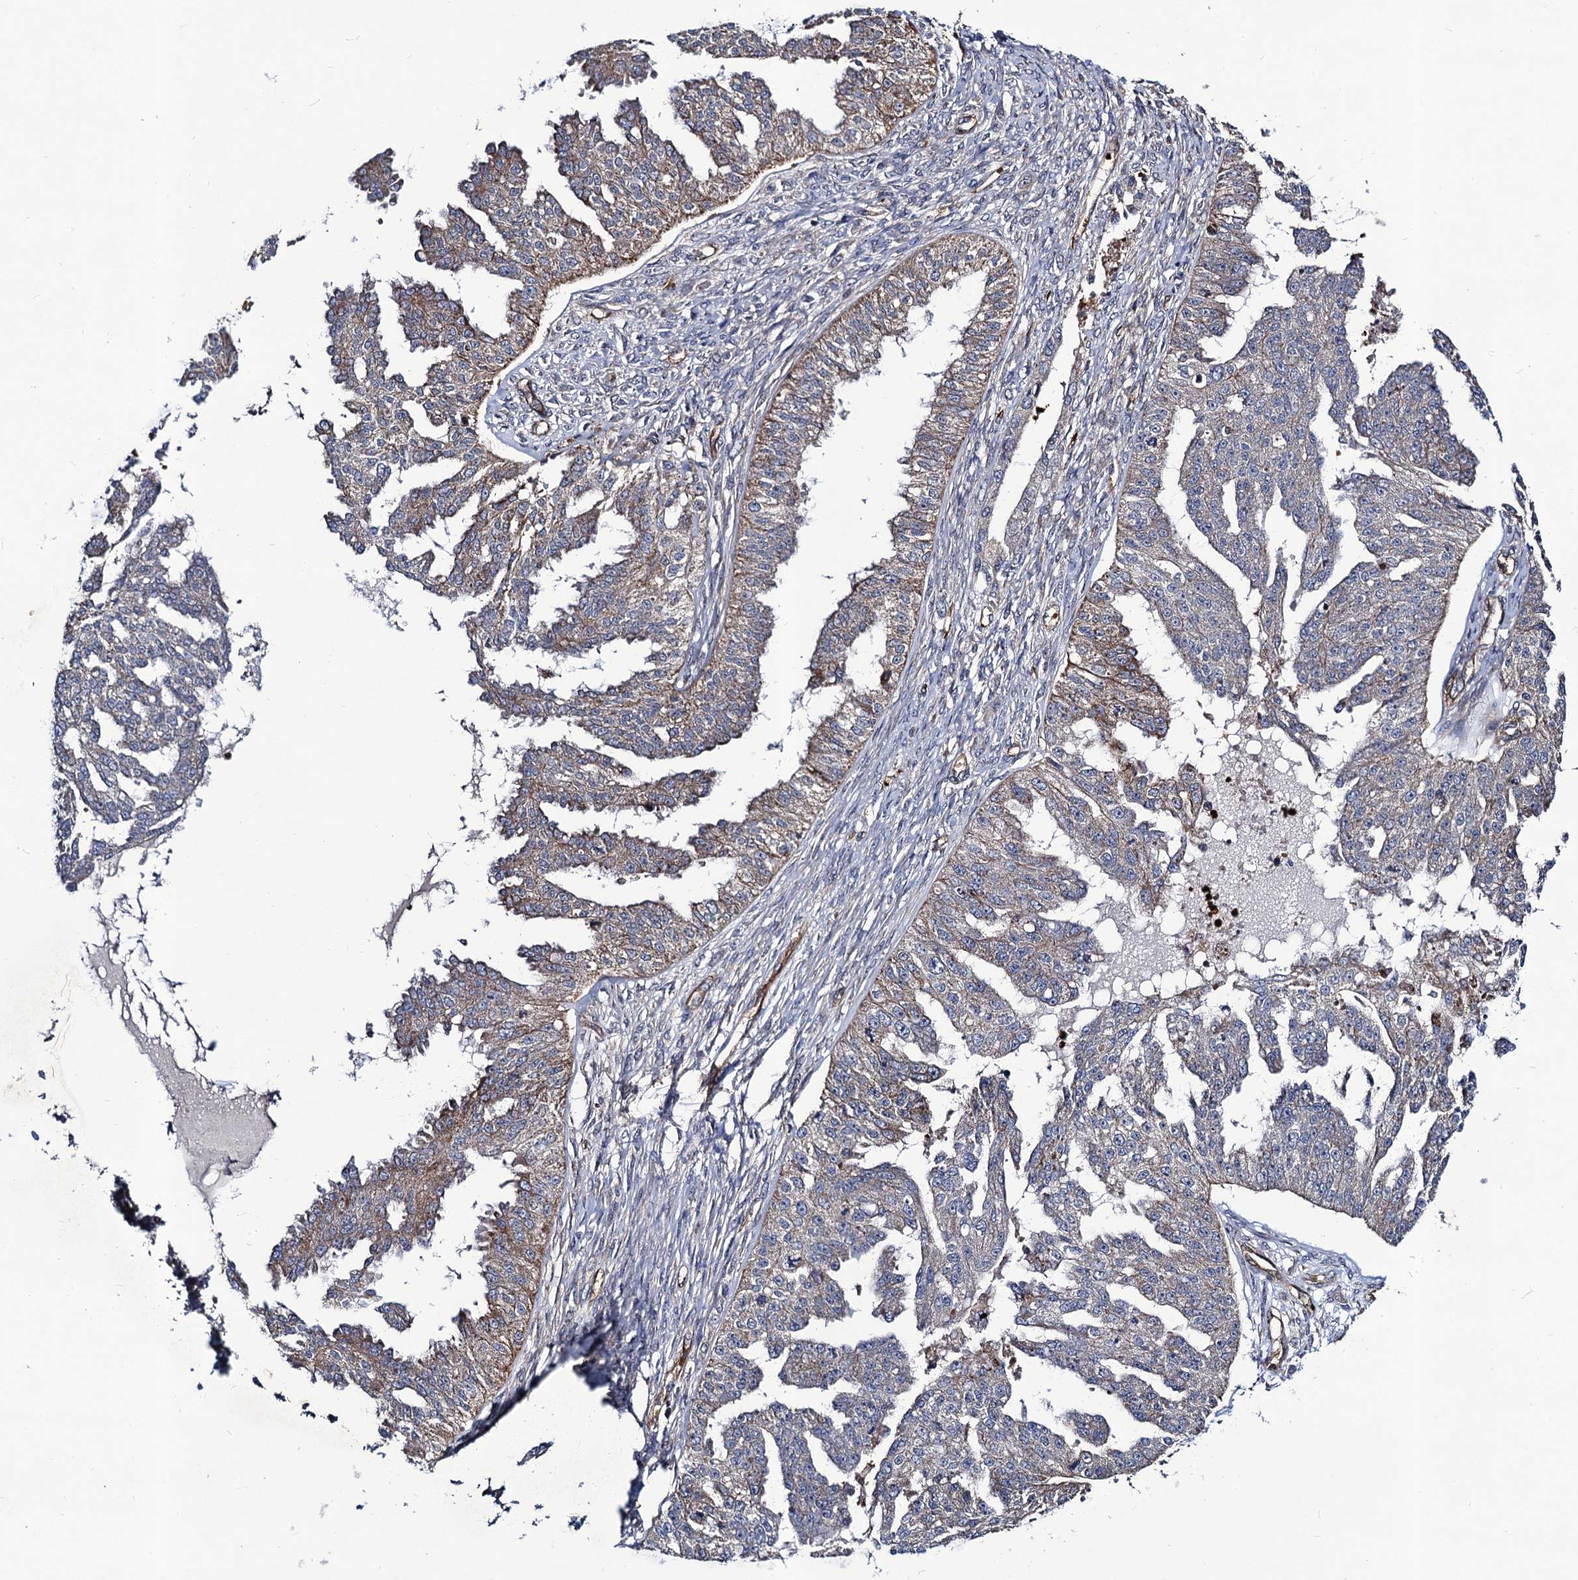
{"staining": {"intensity": "weak", "quantity": "25%-75%", "location": "cytoplasmic/membranous"}, "tissue": "ovarian cancer", "cell_type": "Tumor cells", "image_type": "cancer", "snomed": [{"axis": "morphology", "description": "Cystadenocarcinoma, serous, NOS"}, {"axis": "topography", "description": "Ovary"}], "caption": "Weak cytoplasmic/membranous expression is identified in approximately 25%-75% of tumor cells in ovarian cancer. (brown staining indicates protein expression, while blue staining denotes nuclei).", "gene": "KXD1", "patient": {"sex": "female", "age": 58}}